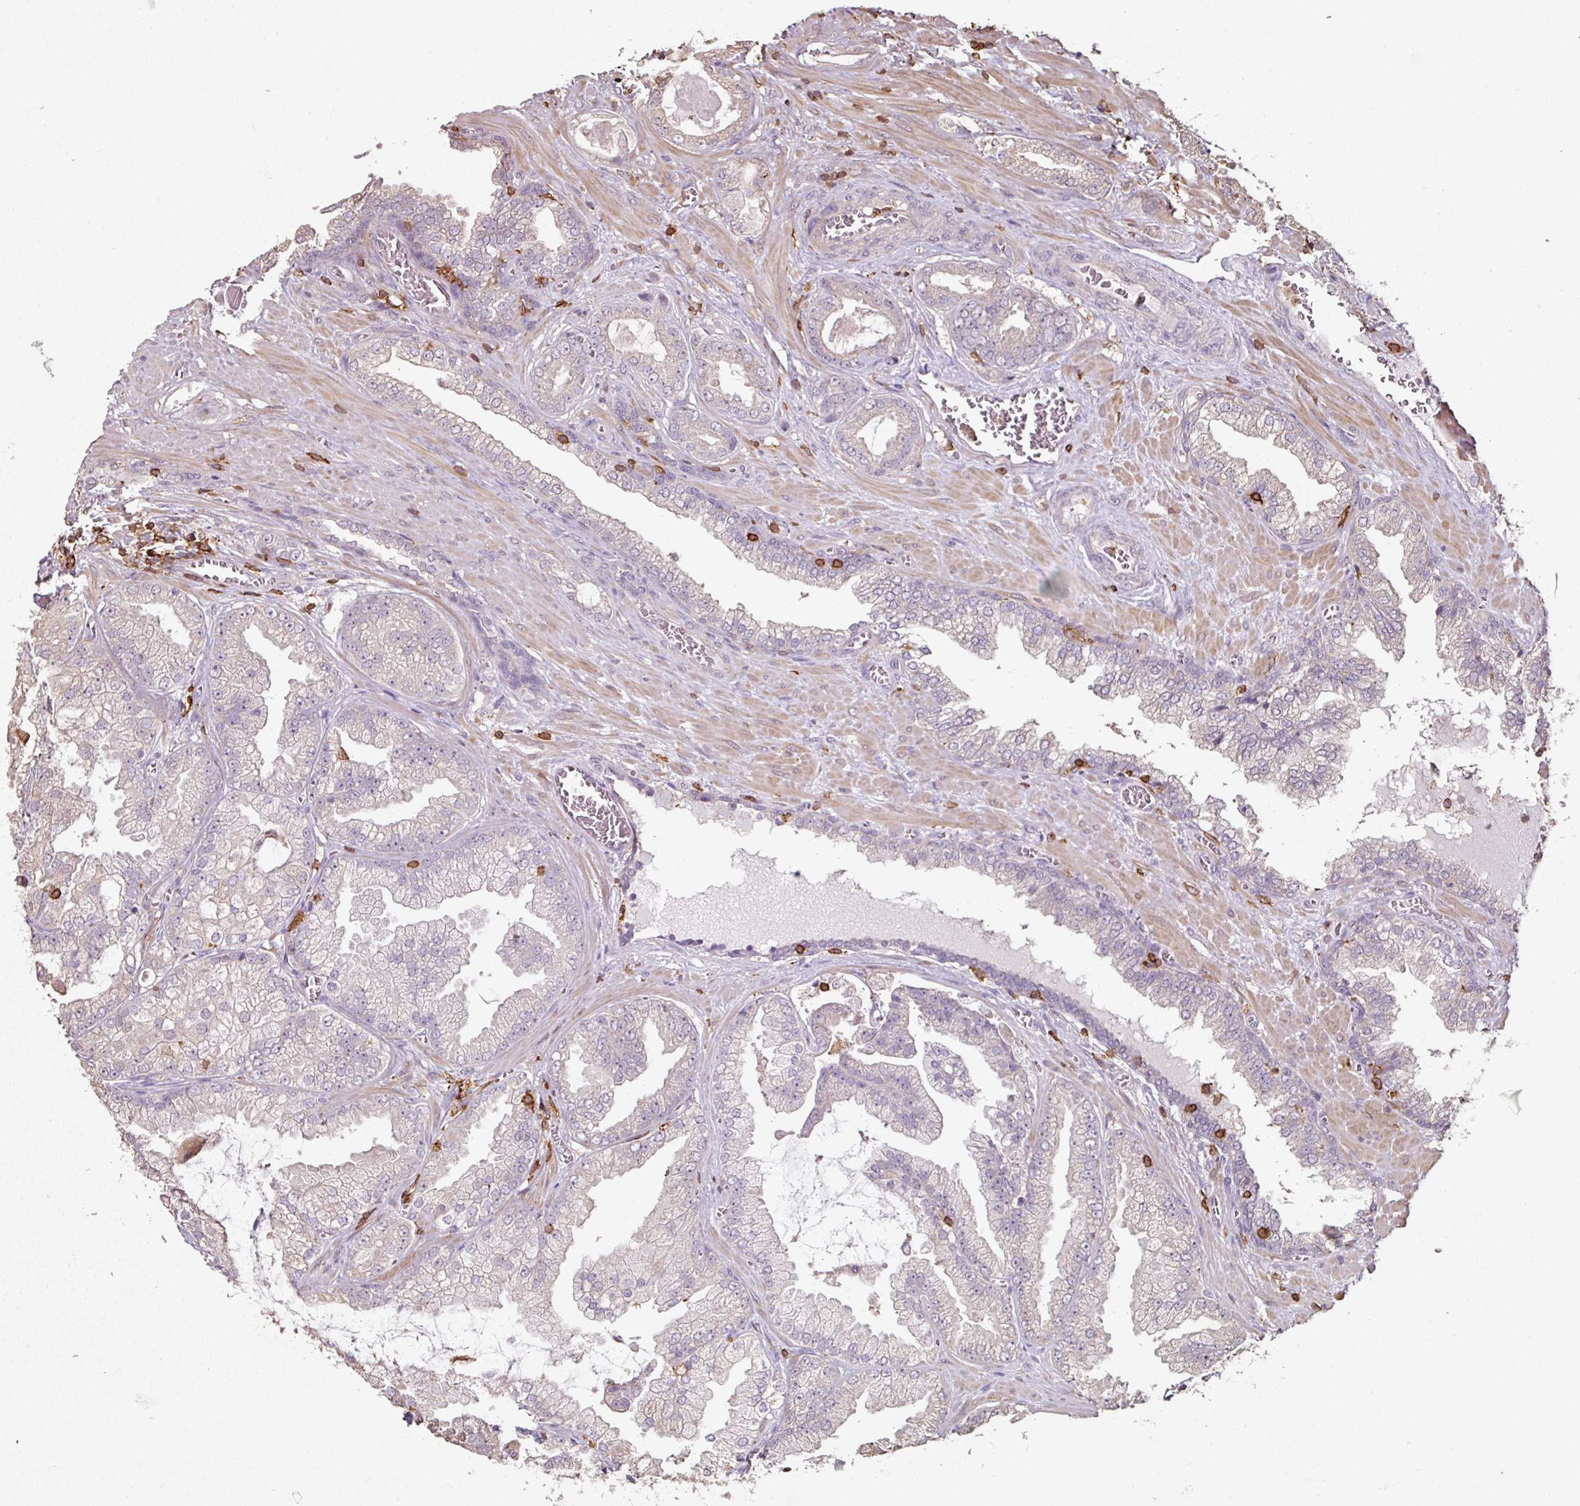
{"staining": {"intensity": "weak", "quantity": "<25%", "location": "cytoplasmic/membranous"}, "tissue": "prostate cancer", "cell_type": "Tumor cells", "image_type": "cancer", "snomed": [{"axis": "morphology", "description": "Adenocarcinoma, Low grade"}, {"axis": "topography", "description": "Prostate"}], "caption": "A high-resolution micrograph shows IHC staining of prostate low-grade adenocarcinoma, which exhibits no significant positivity in tumor cells.", "gene": "OLFML2B", "patient": {"sex": "male", "age": 57}}